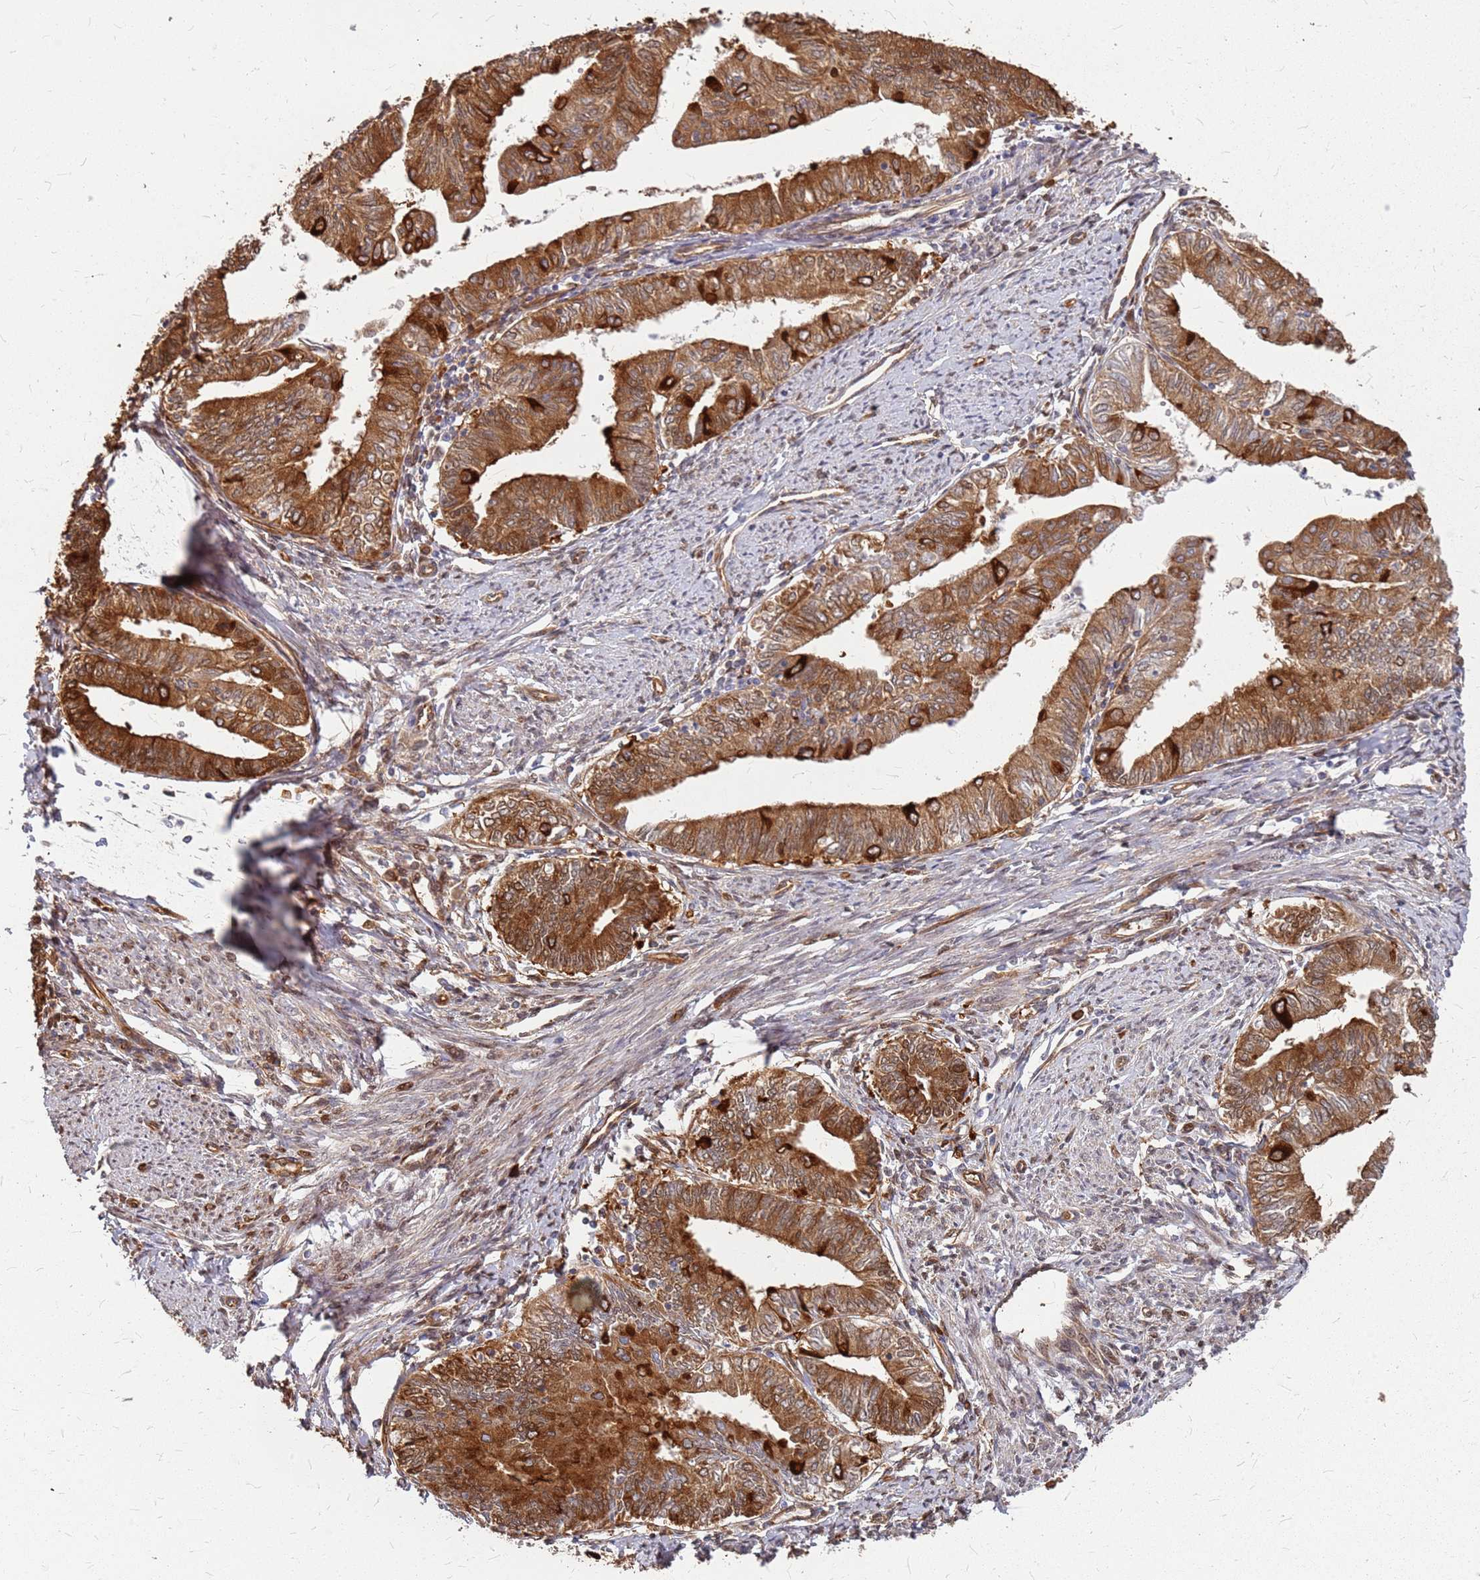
{"staining": {"intensity": "strong", "quantity": ">75%", "location": "cytoplasmic/membranous"}, "tissue": "endometrial cancer", "cell_type": "Tumor cells", "image_type": "cancer", "snomed": [{"axis": "morphology", "description": "Adenocarcinoma, NOS"}, {"axis": "topography", "description": "Endometrium"}], "caption": "High-magnification brightfield microscopy of endometrial cancer (adenocarcinoma) stained with DAB (3,3'-diaminobenzidine) (brown) and counterstained with hematoxylin (blue). tumor cells exhibit strong cytoplasmic/membranous positivity is seen in approximately>75% of cells.", "gene": "HDX", "patient": {"sex": "female", "age": 66}}